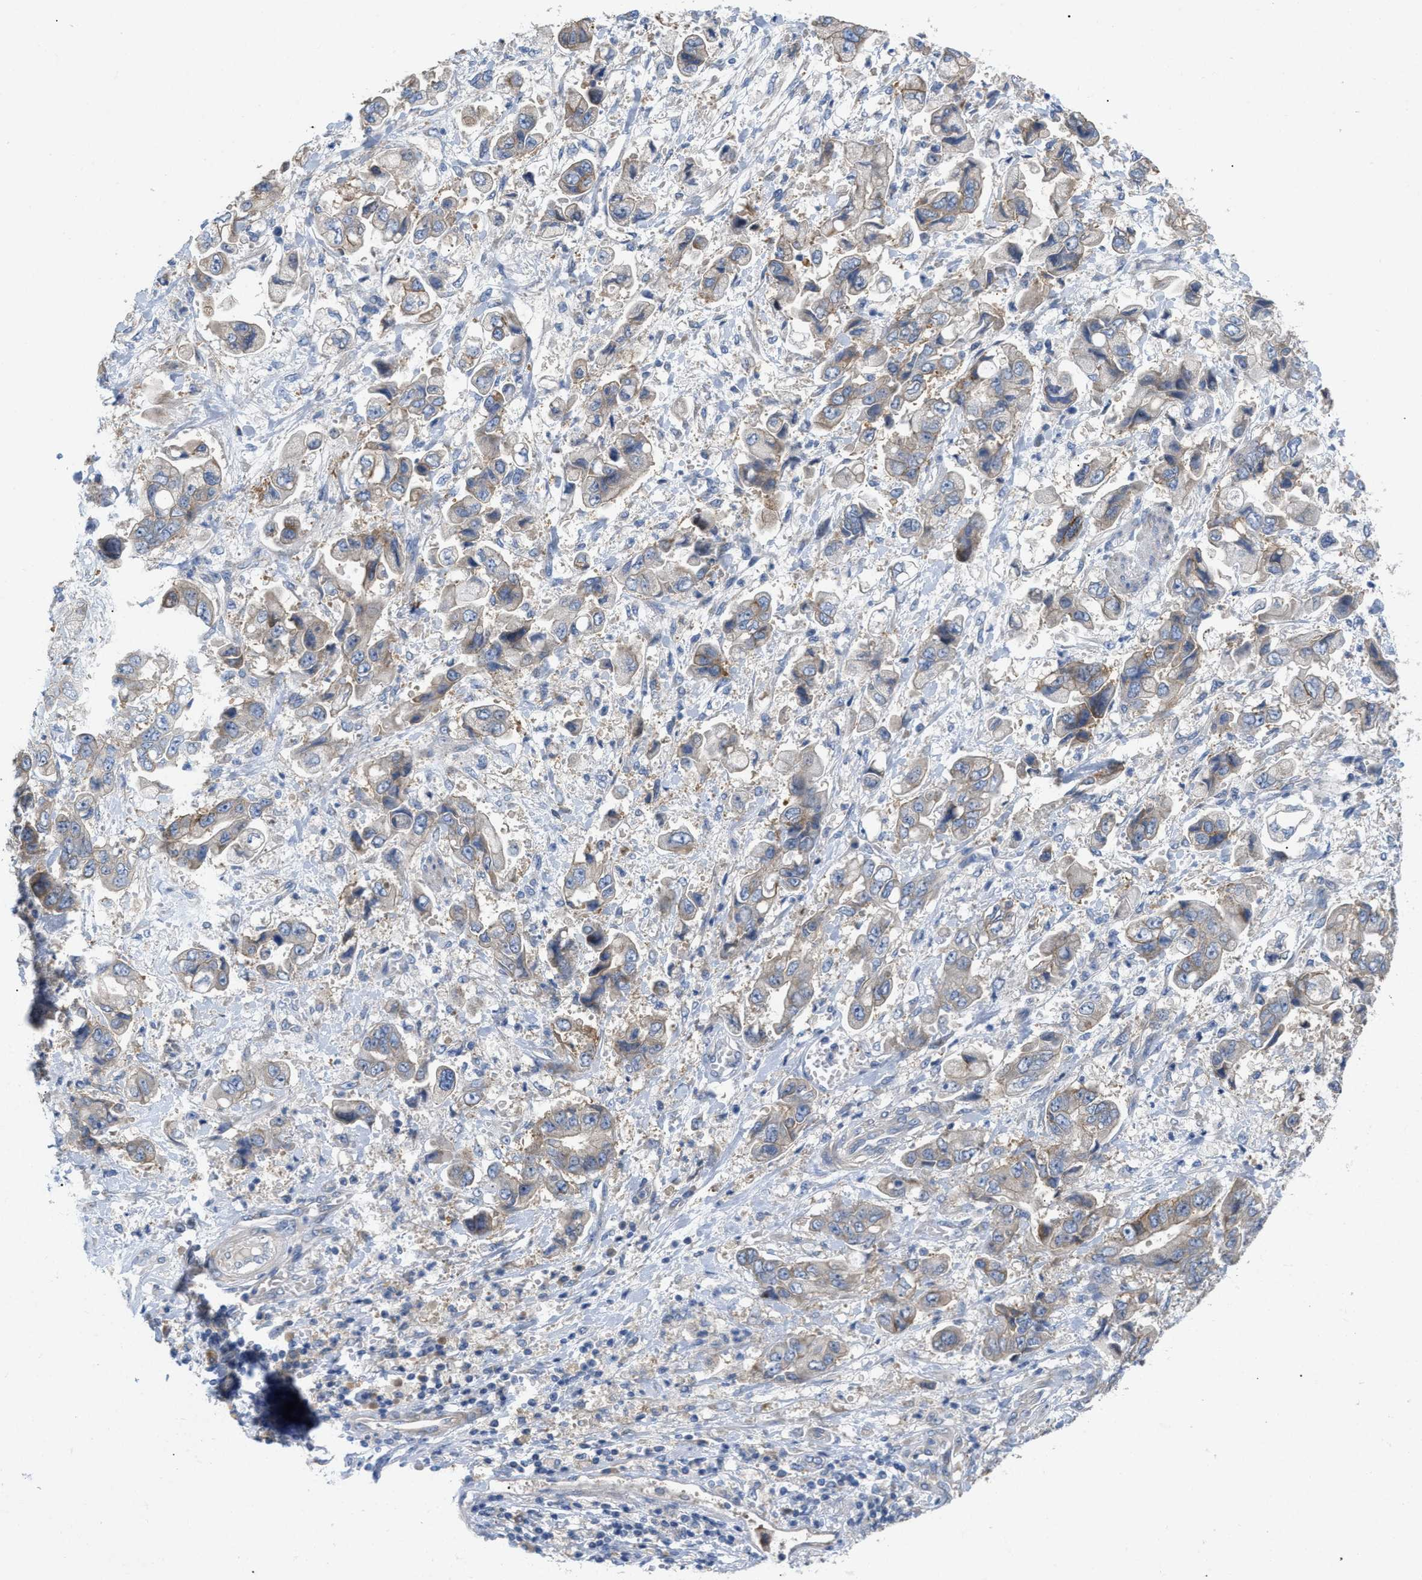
{"staining": {"intensity": "moderate", "quantity": "25%-75%", "location": "cytoplasmic/membranous"}, "tissue": "stomach cancer", "cell_type": "Tumor cells", "image_type": "cancer", "snomed": [{"axis": "morphology", "description": "Normal tissue, NOS"}, {"axis": "morphology", "description": "Adenocarcinoma, NOS"}, {"axis": "topography", "description": "Stomach"}], "caption": "Stomach cancer (adenocarcinoma) stained with immunohistochemistry (IHC) exhibits moderate cytoplasmic/membranous staining in approximately 25%-75% of tumor cells.", "gene": "DHX58", "patient": {"sex": "male", "age": 62}}